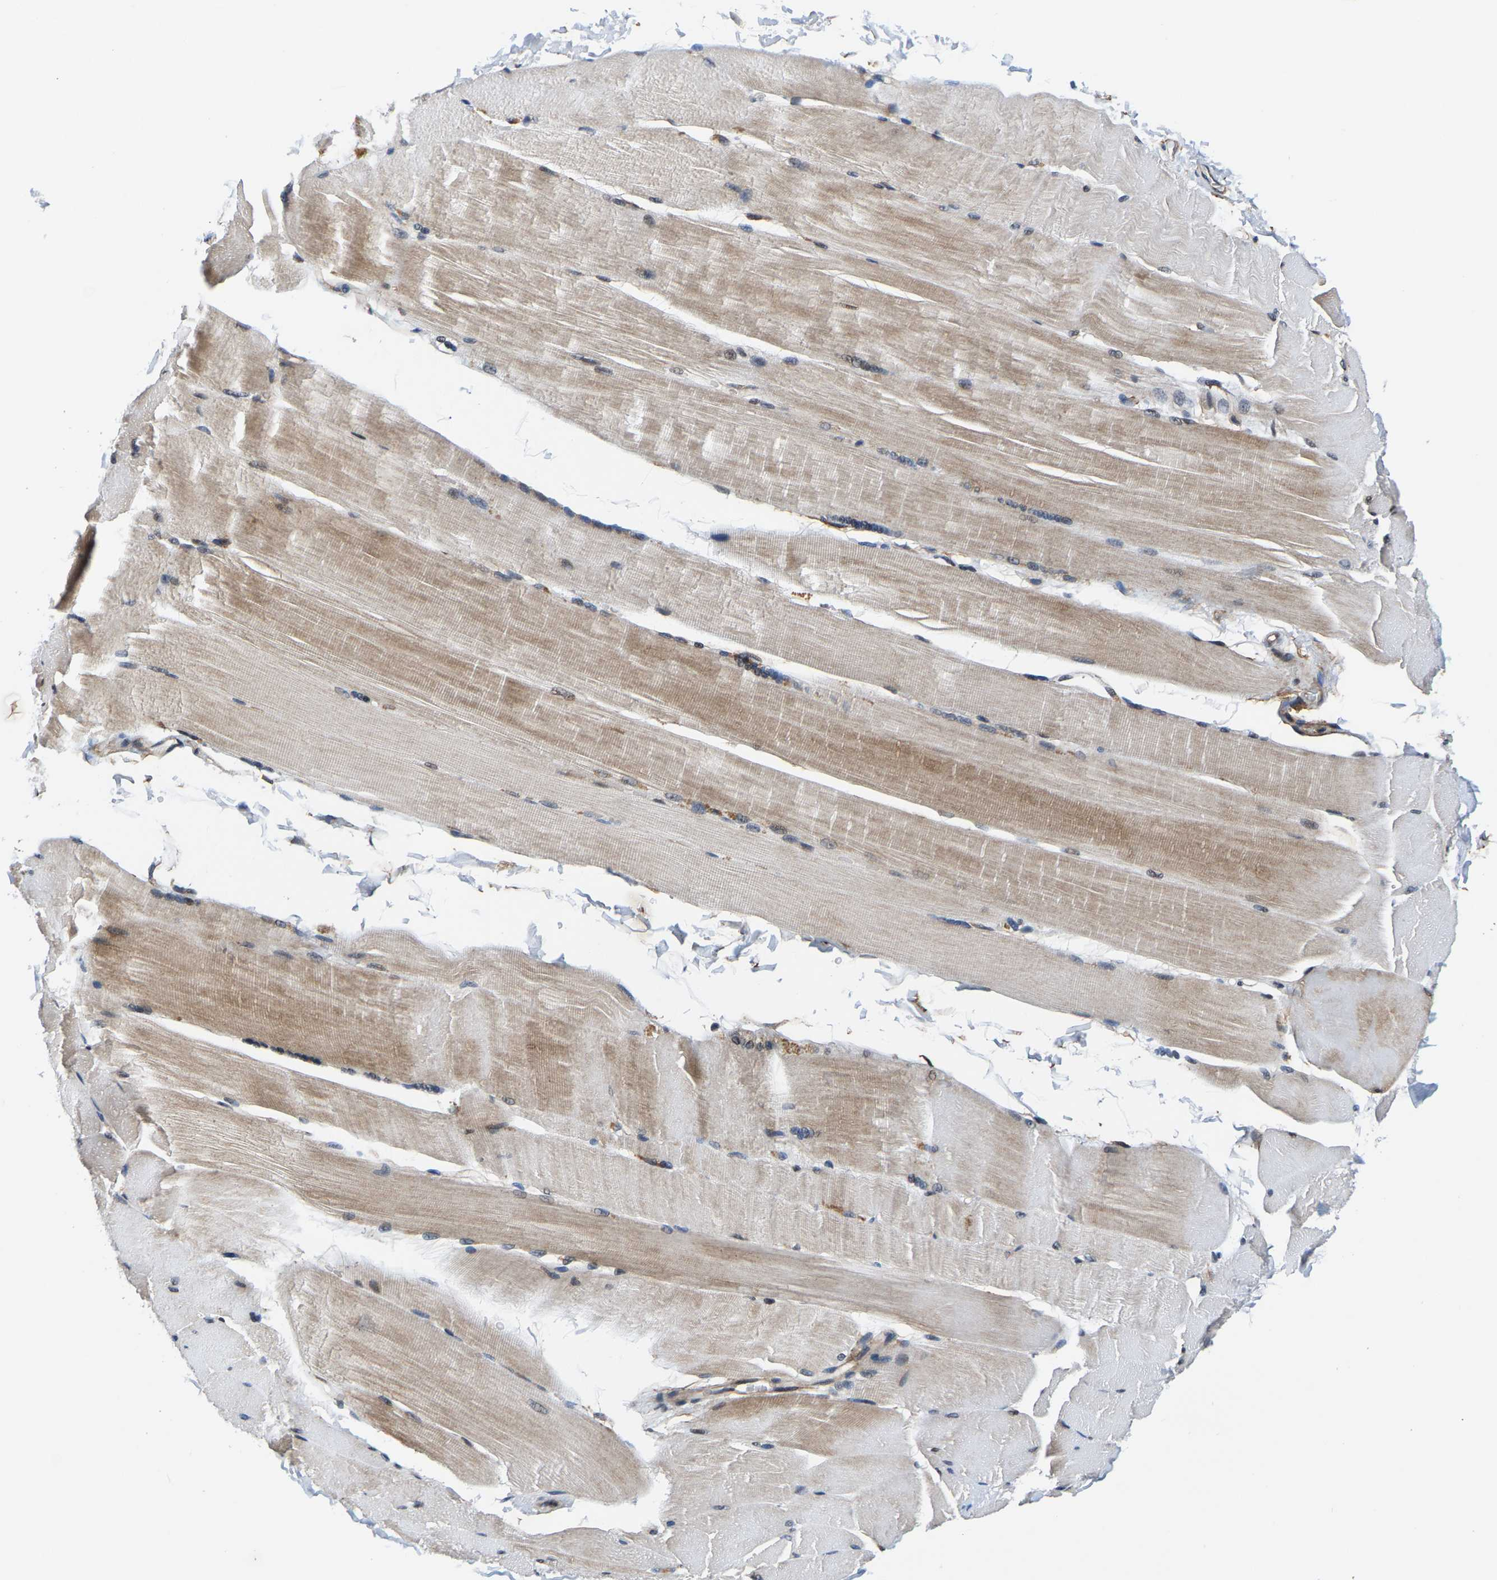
{"staining": {"intensity": "moderate", "quantity": "25%-75%", "location": "cytoplasmic/membranous"}, "tissue": "skeletal muscle", "cell_type": "Myocytes", "image_type": "normal", "snomed": [{"axis": "morphology", "description": "Normal tissue, NOS"}, {"axis": "topography", "description": "Skin"}, {"axis": "topography", "description": "Skeletal muscle"}], "caption": "Skeletal muscle stained with a brown dye reveals moderate cytoplasmic/membranous positive expression in approximately 25%-75% of myocytes.", "gene": "GTPBP10", "patient": {"sex": "male", "age": 83}}